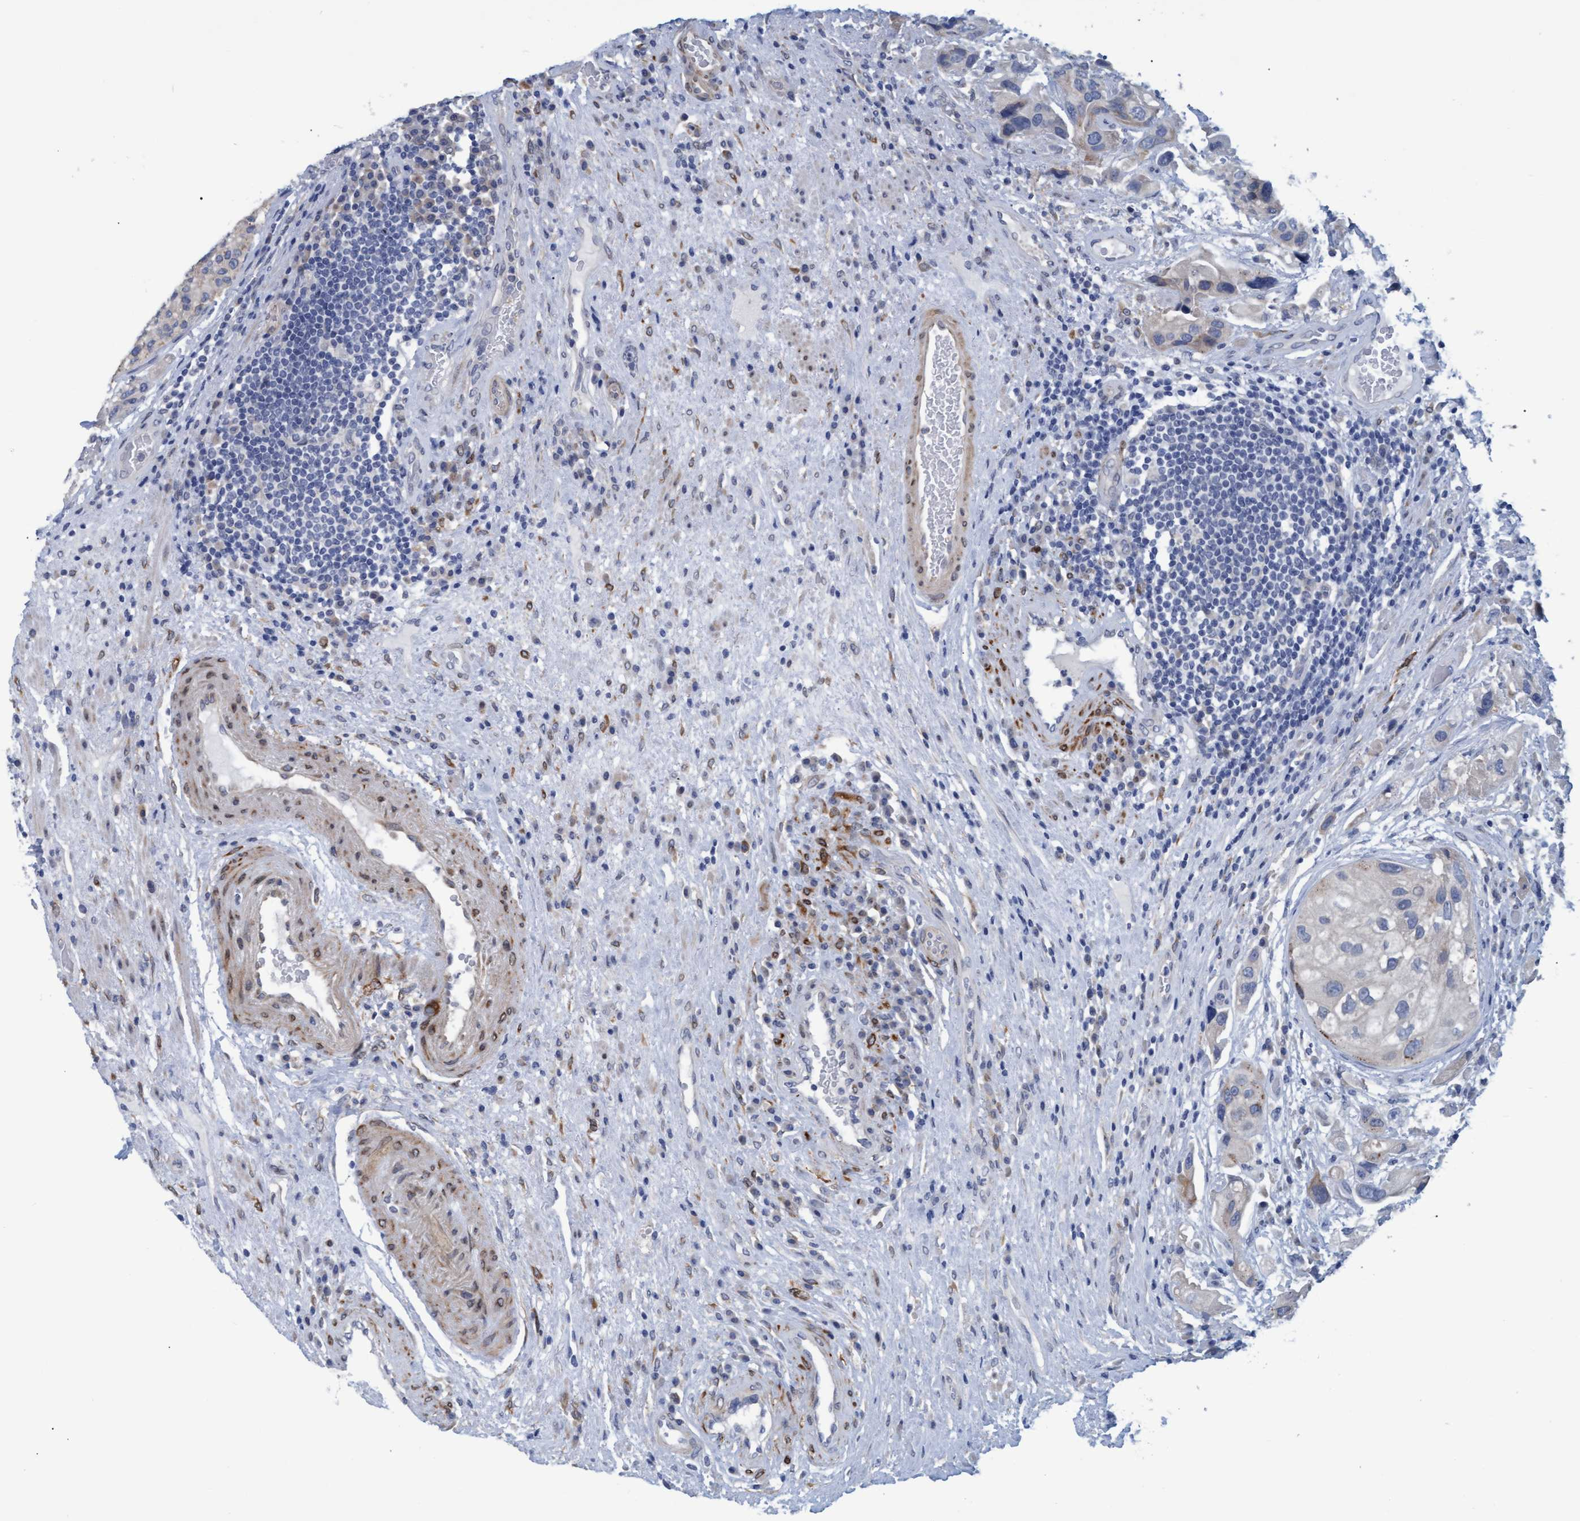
{"staining": {"intensity": "negative", "quantity": "none", "location": "none"}, "tissue": "urothelial cancer", "cell_type": "Tumor cells", "image_type": "cancer", "snomed": [{"axis": "morphology", "description": "Urothelial carcinoma, High grade"}, {"axis": "topography", "description": "Urinary bladder"}], "caption": "Urothelial carcinoma (high-grade) stained for a protein using immunohistochemistry shows no expression tumor cells.", "gene": "SSTR3", "patient": {"sex": "female", "age": 64}}